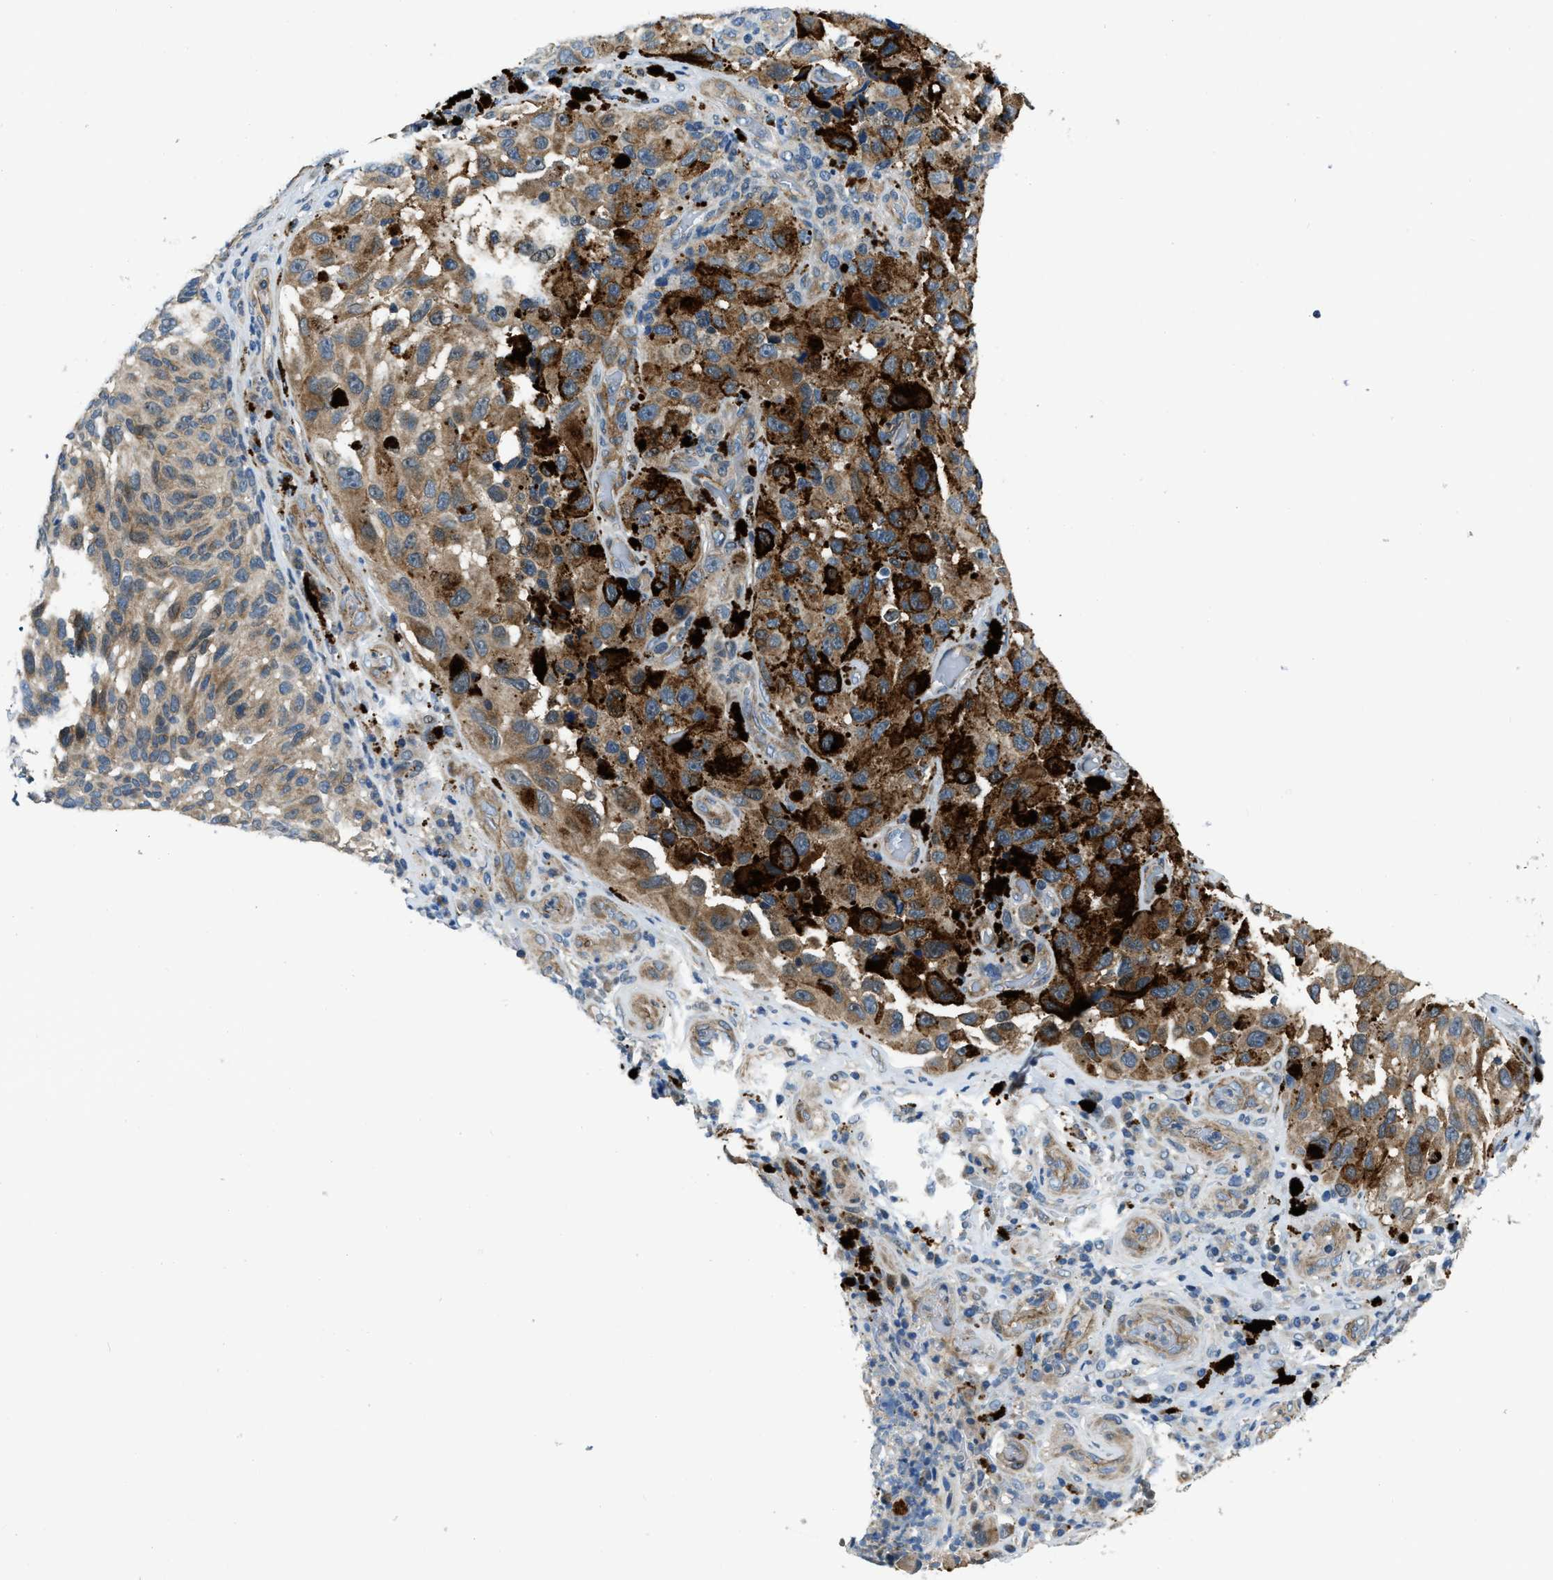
{"staining": {"intensity": "moderate", "quantity": ">75%", "location": "cytoplasmic/membranous"}, "tissue": "melanoma", "cell_type": "Tumor cells", "image_type": "cancer", "snomed": [{"axis": "morphology", "description": "Malignant melanoma, NOS"}, {"axis": "topography", "description": "Skin"}], "caption": "Immunohistochemistry photomicrograph of human melanoma stained for a protein (brown), which demonstrates medium levels of moderate cytoplasmic/membranous staining in about >75% of tumor cells.", "gene": "NUDCD3", "patient": {"sex": "female", "age": 73}}